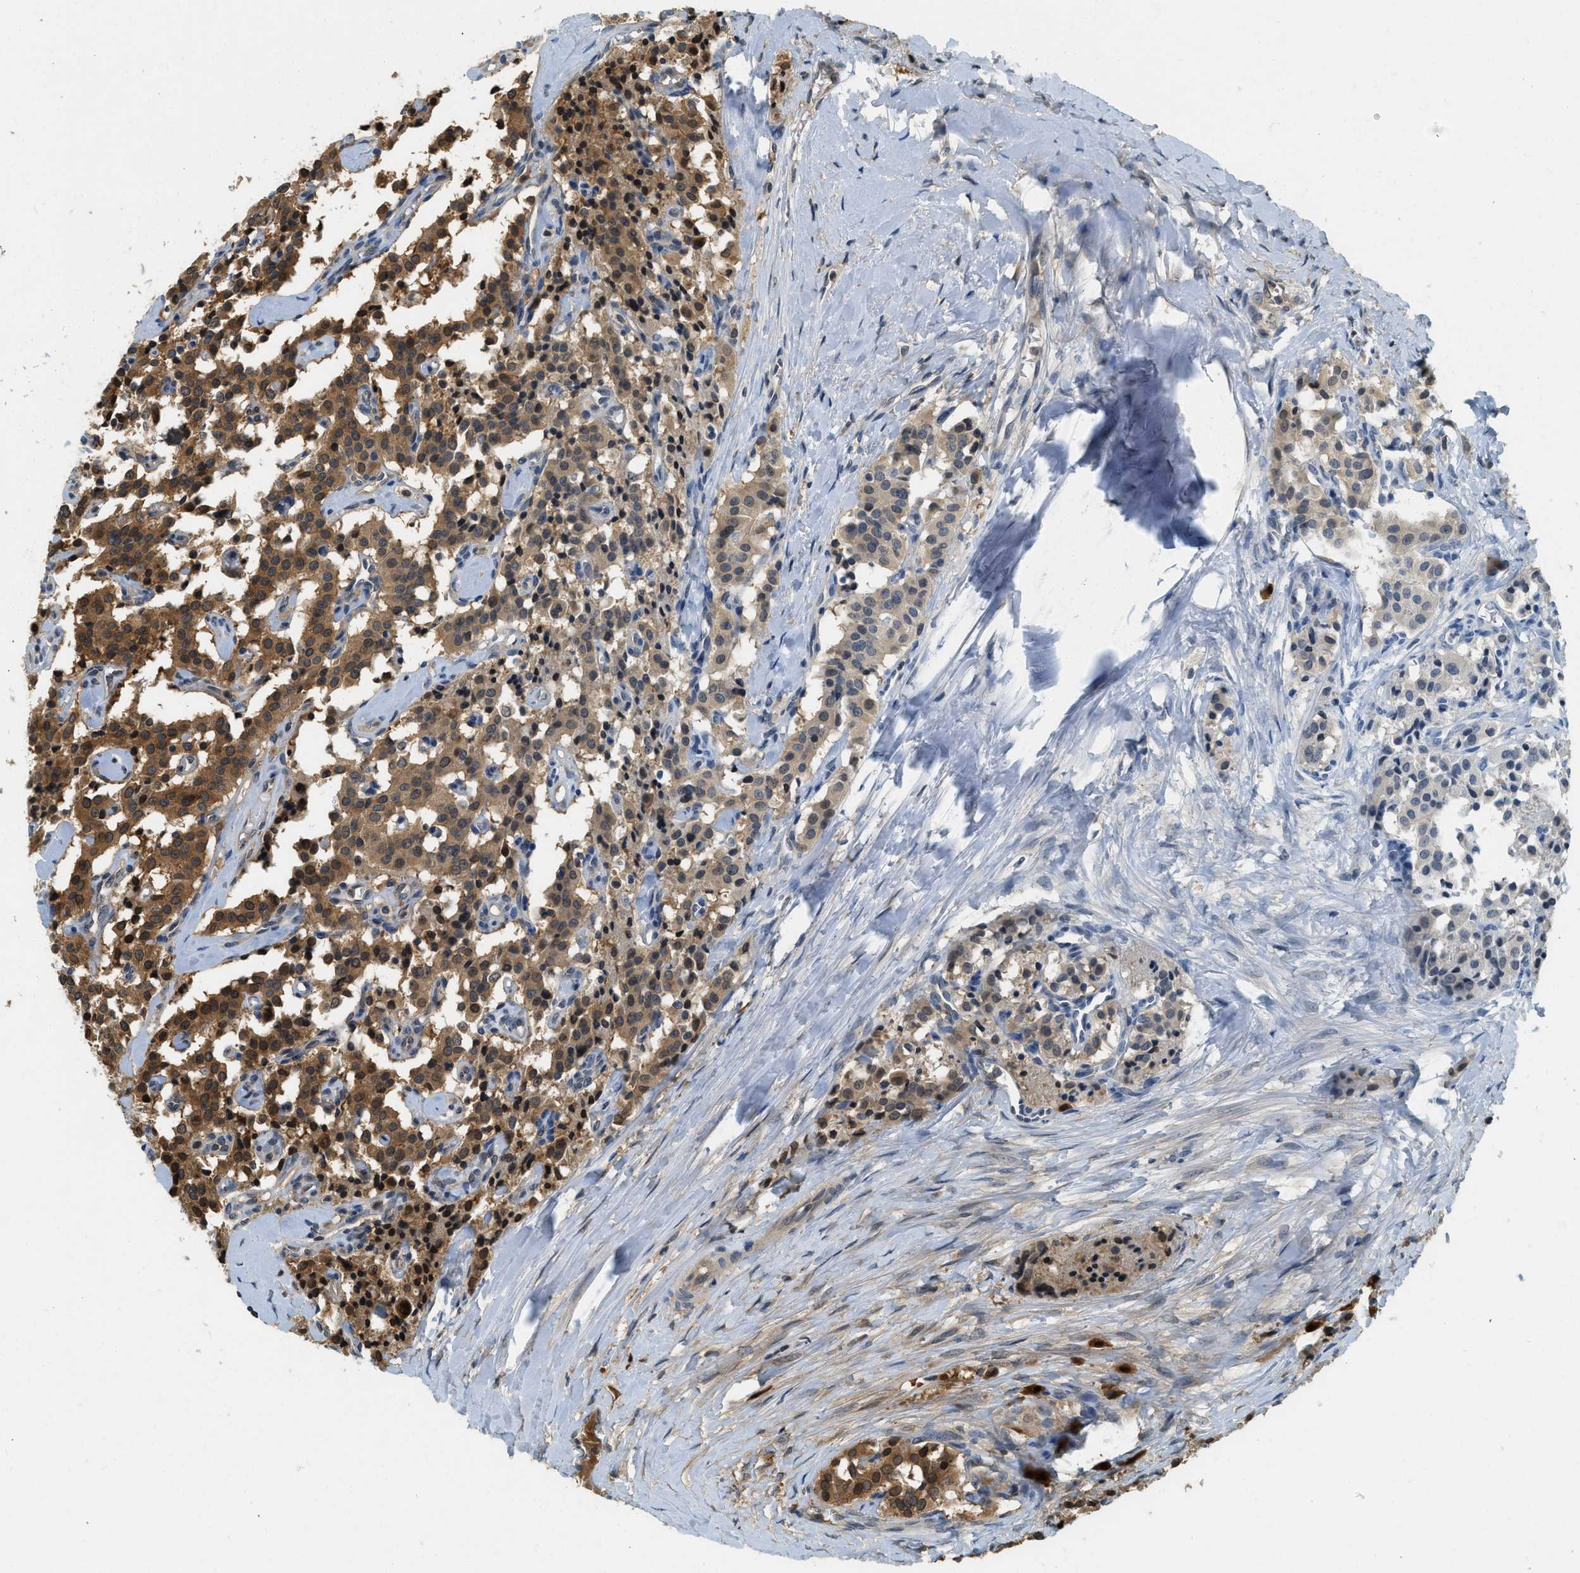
{"staining": {"intensity": "strong", "quantity": ">75%", "location": "cytoplasmic/membranous,nuclear"}, "tissue": "carcinoid", "cell_type": "Tumor cells", "image_type": "cancer", "snomed": [{"axis": "morphology", "description": "Carcinoid, malignant, NOS"}, {"axis": "topography", "description": "Lung"}], "caption": "Brown immunohistochemical staining in human carcinoid displays strong cytoplasmic/membranous and nuclear positivity in approximately >75% of tumor cells. (DAB (3,3'-diaminobenzidine) IHC, brown staining for protein, blue staining for nuclei).", "gene": "GMPPB", "patient": {"sex": "male", "age": 30}}